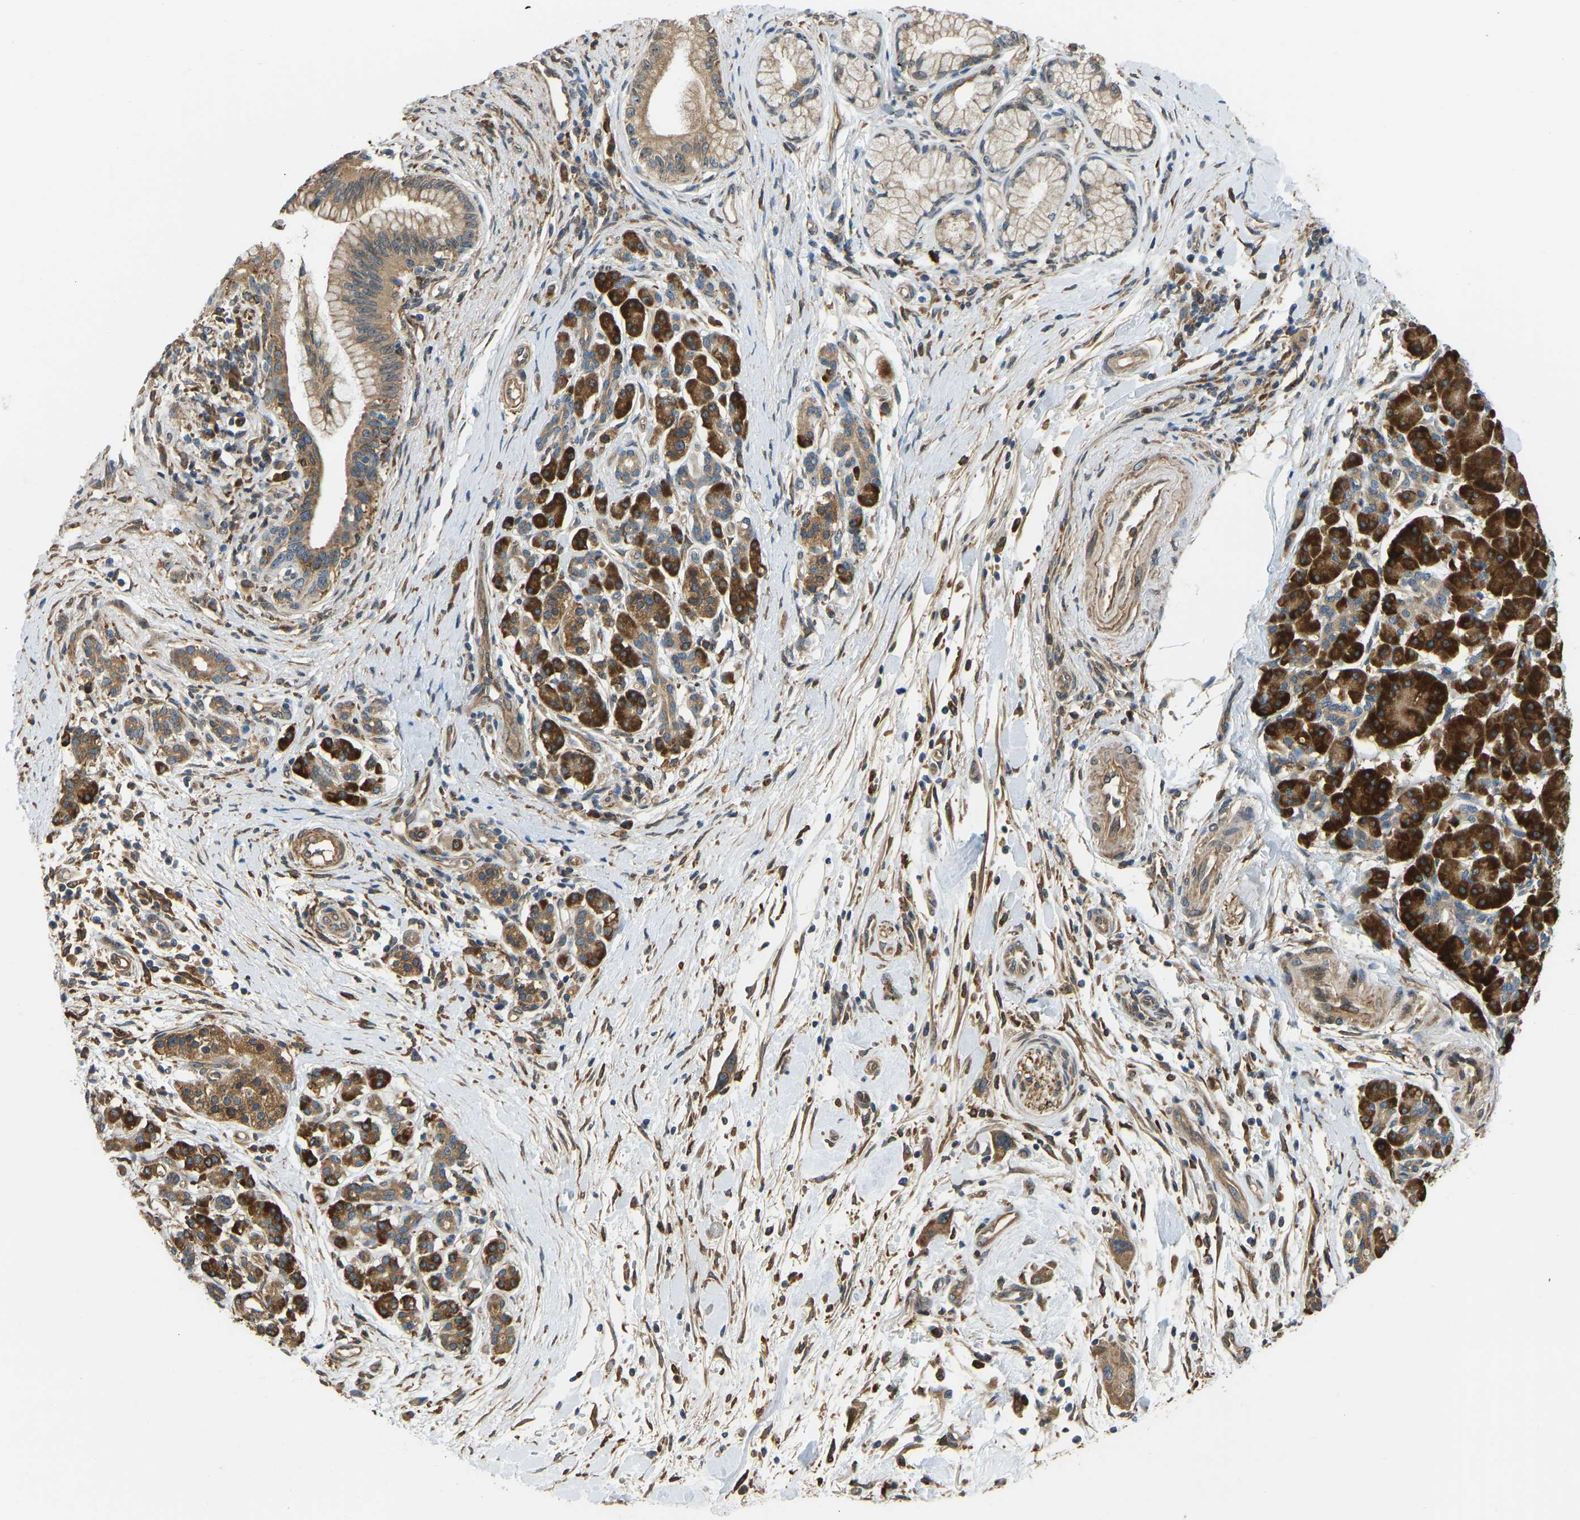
{"staining": {"intensity": "moderate", "quantity": ">75%", "location": "cytoplasmic/membranous"}, "tissue": "pancreatic cancer", "cell_type": "Tumor cells", "image_type": "cancer", "snomed": [{"axis": "morphology", "description": "Normal tissue, NOS"}, {"axis": "morphology", "description": "Adenocarcinoma, NOS"}, {"axis": "topography", "description": "Pancreas"}], "caption": "Pancreatic cancer (adenocarcinoma) stained with a brown dye reveals moderate cytoplasmic/membranous positive staining in about >75% of tumor cells.", "gene": "OS9", "patient": {"sex": "female", "age": 71}}